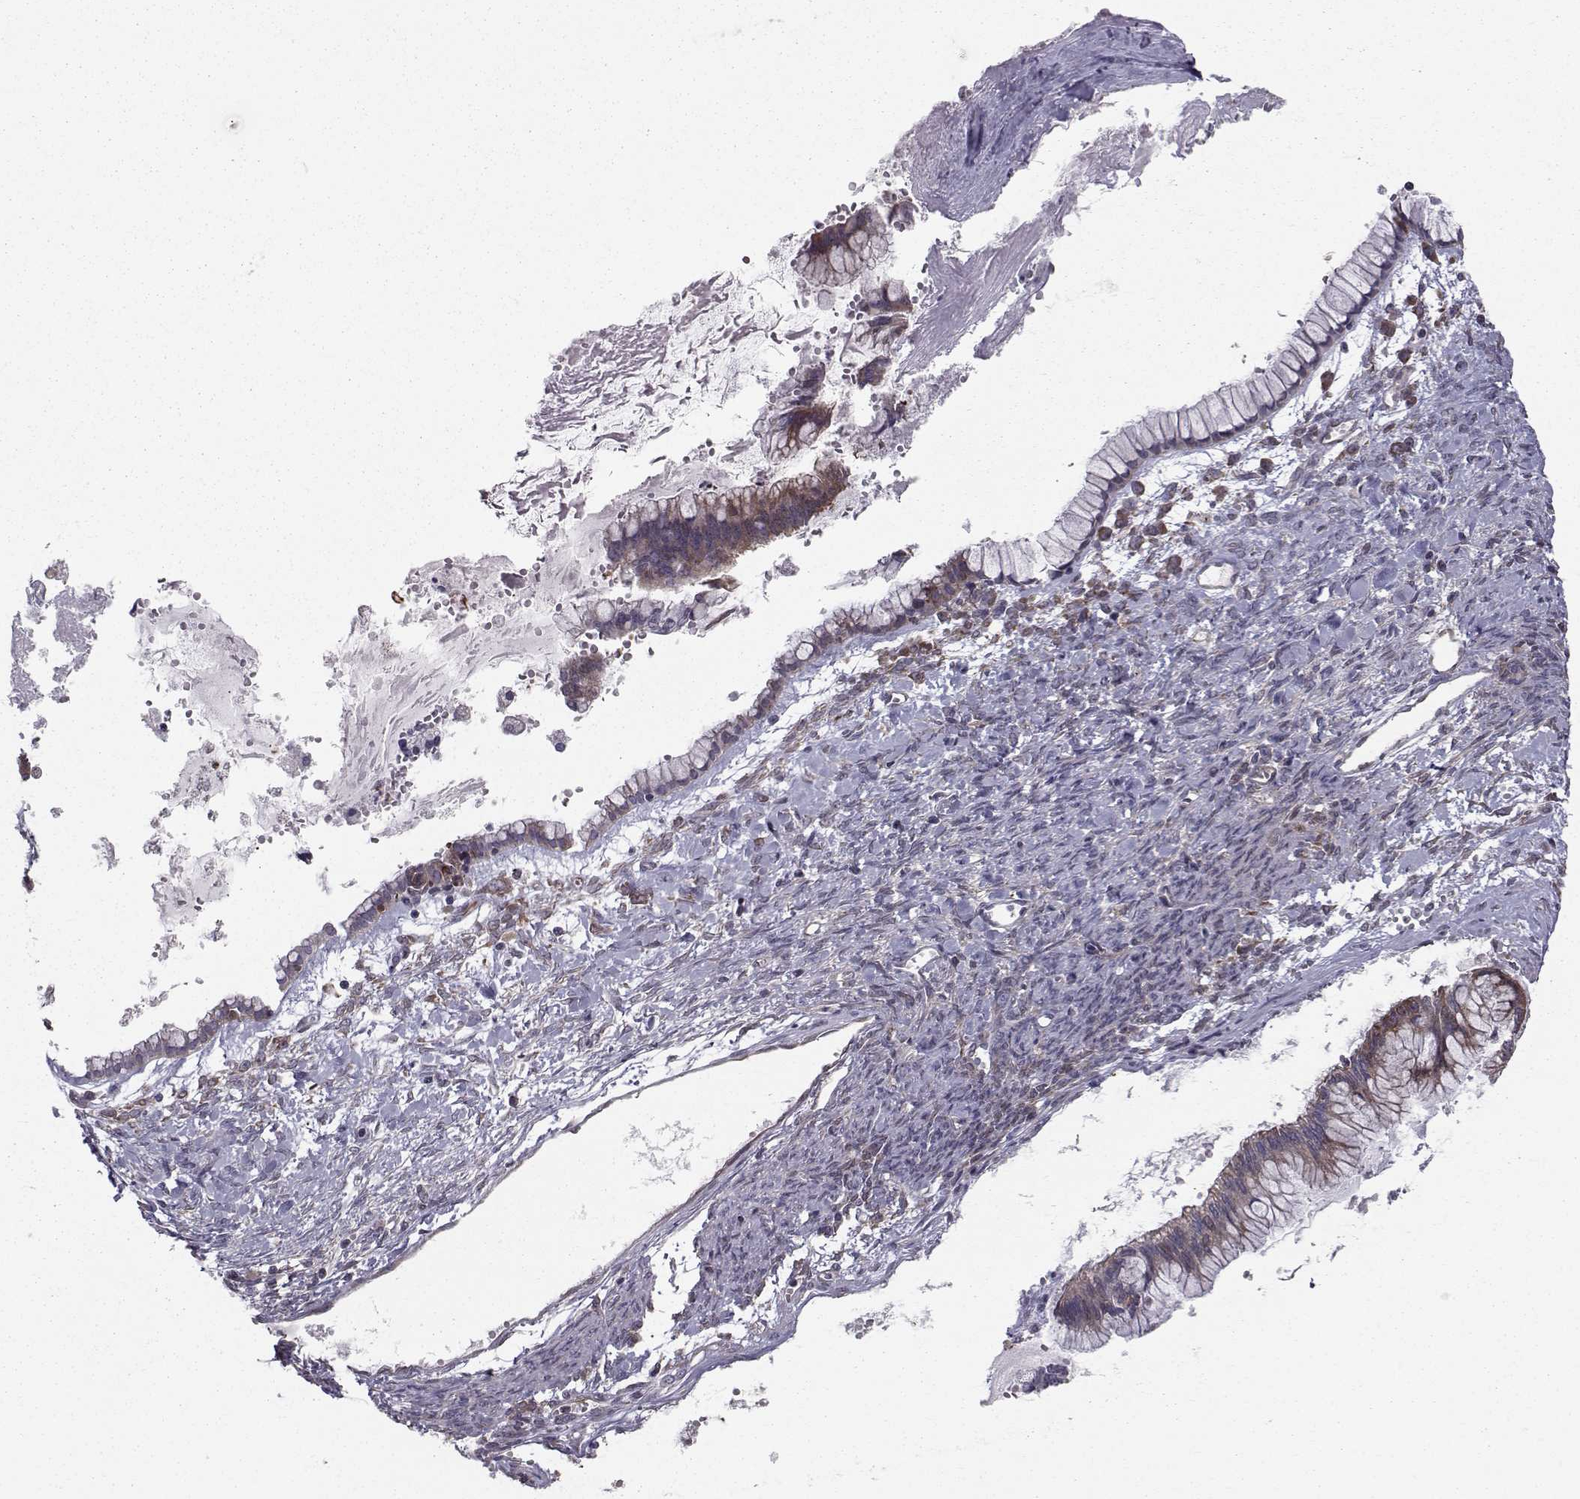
{"staining": {"intensity": "strong", "quantity": "<25%", "location": "cytoplasmic/membranous"}, "tissue": "ovarian cancer", "cell_type": "Tumor cells", "image_type": "cancer", "snomed": [{"axis": "morphology", "description": "Cystadenocarcinoma, mucinous, NOS"}, {"axis": "topography", "description": "Ovary"}], "caption": "A micrograph of human ovarian cancer (mucinous cystadenocarcinoma) stained for a protein displays strong cytoplasmic/membranous brown staining in tumor cells.", "gene": "HSP90AB1", "patient": {"sex": "female", "age": 67}}